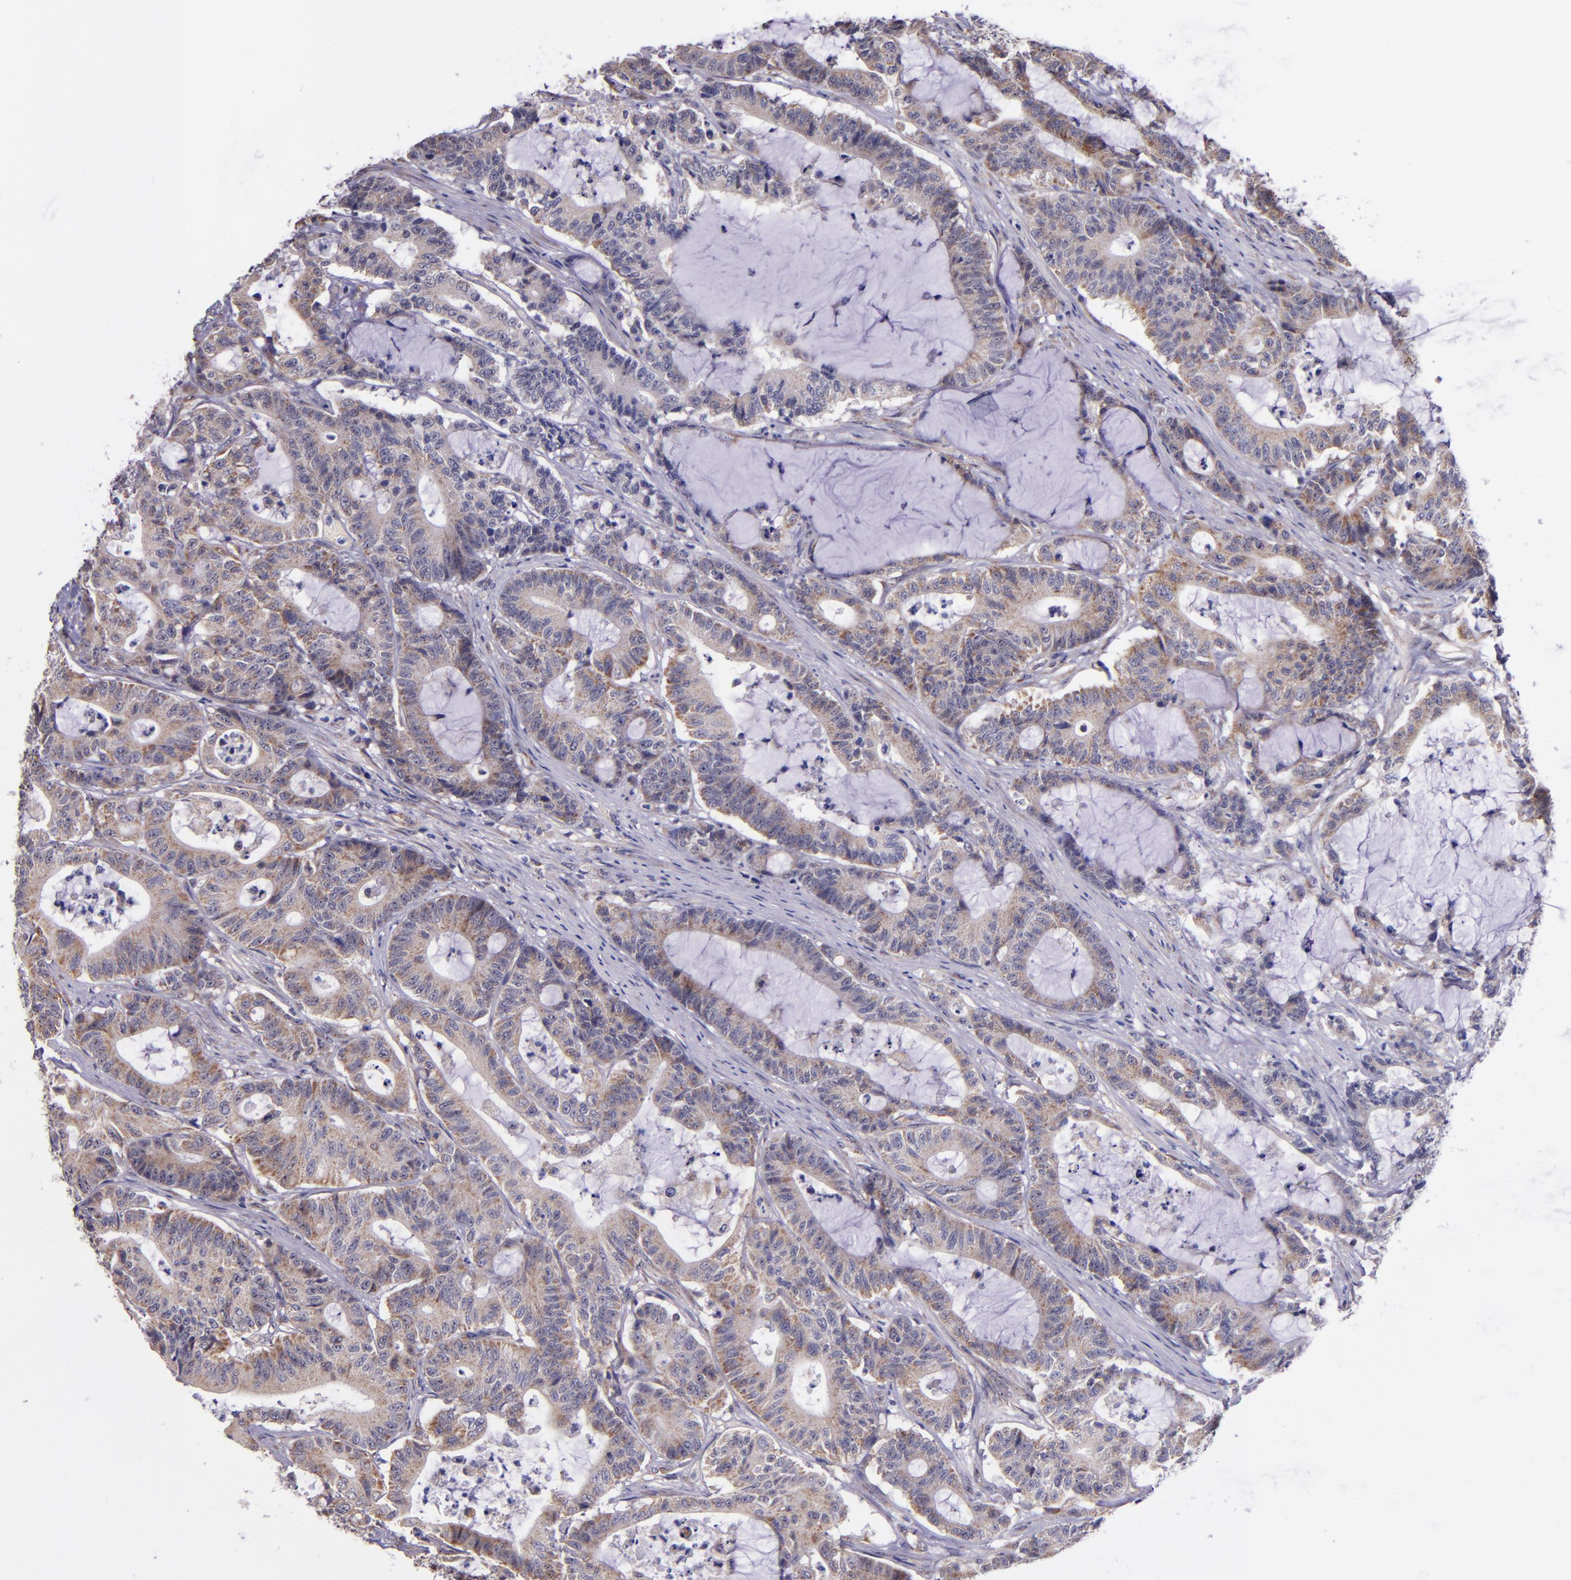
{"staining": {"intensity": "moderate", "quantity": ">75%", "location": "cytoplasmic/membranous"}, "tissue": "colorectal cancer", "cell_type": "Tumor cells", "image_type": "cancer", "snomed": [{"axis": "morphology", "description": "Adenocarcinoma, NOS"}, {"axis": "topography", "description": "Colon"}], "caption": "Colorectal adenocarcinoma tissue exhibits moderate cytoplasmic/membranous staining in approximately >75% of tumor cells", "gene": "SHC1", "patient": {"sex": "female", "age": 84}}